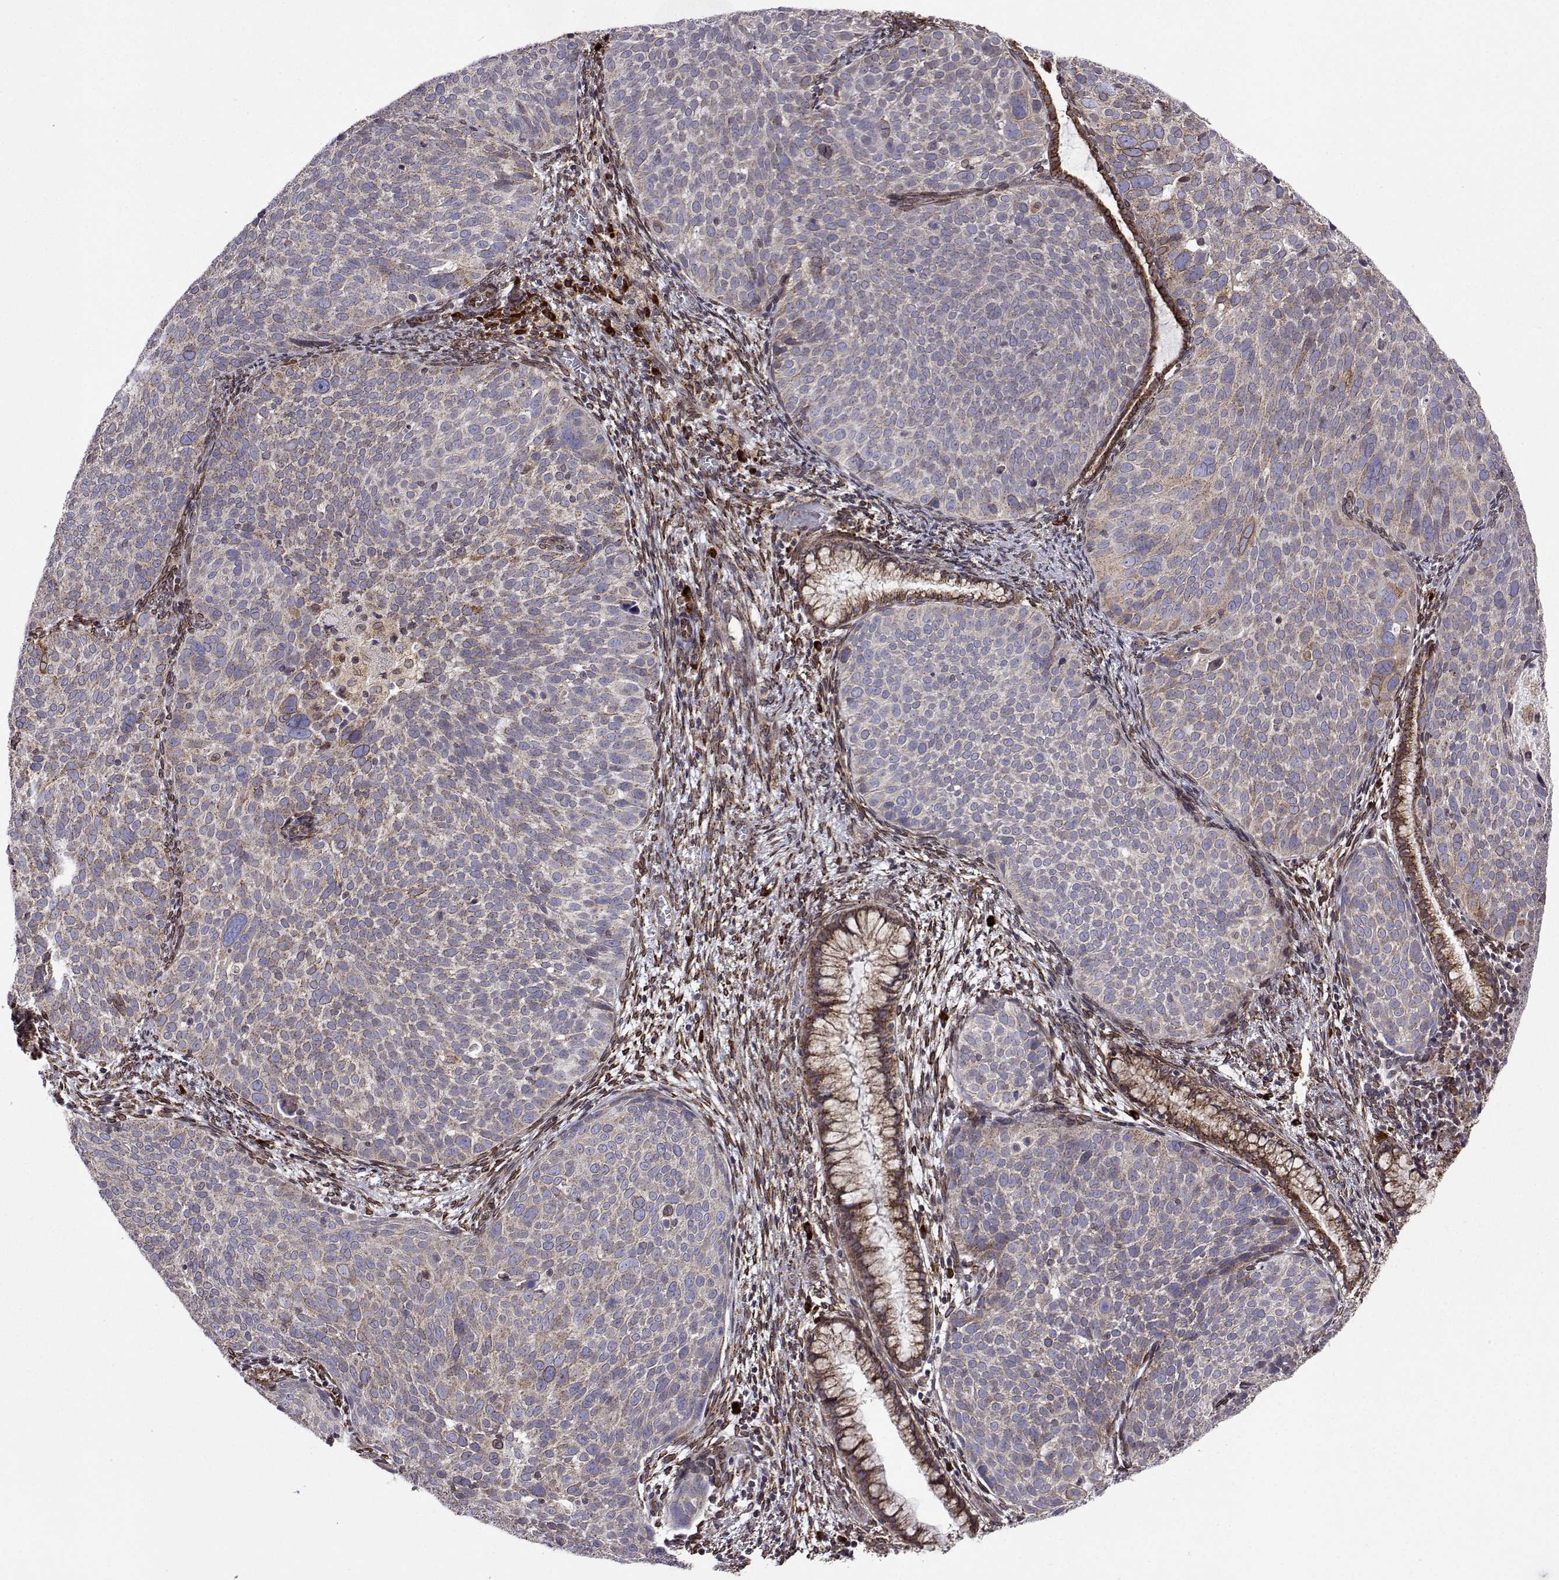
{"staining": {"intensity": "negative", "quantity": "none", "location": "none"}, "tissue": "cervical cancer", "cell_type": "Tumor cells", "image_type": "cancer", "snomed": [{"axis": "morphology", "description": "Squamous cell carcinoma, NOS"}, {"axis": "topography", "description": "Cervix"}], "caption": "IHC of cervical cancer shows no positivity in tumor cells. Nuclei are stained in blue.", "gene": "PGRMC2", "patient": {"sex": "female", "age": 39}}